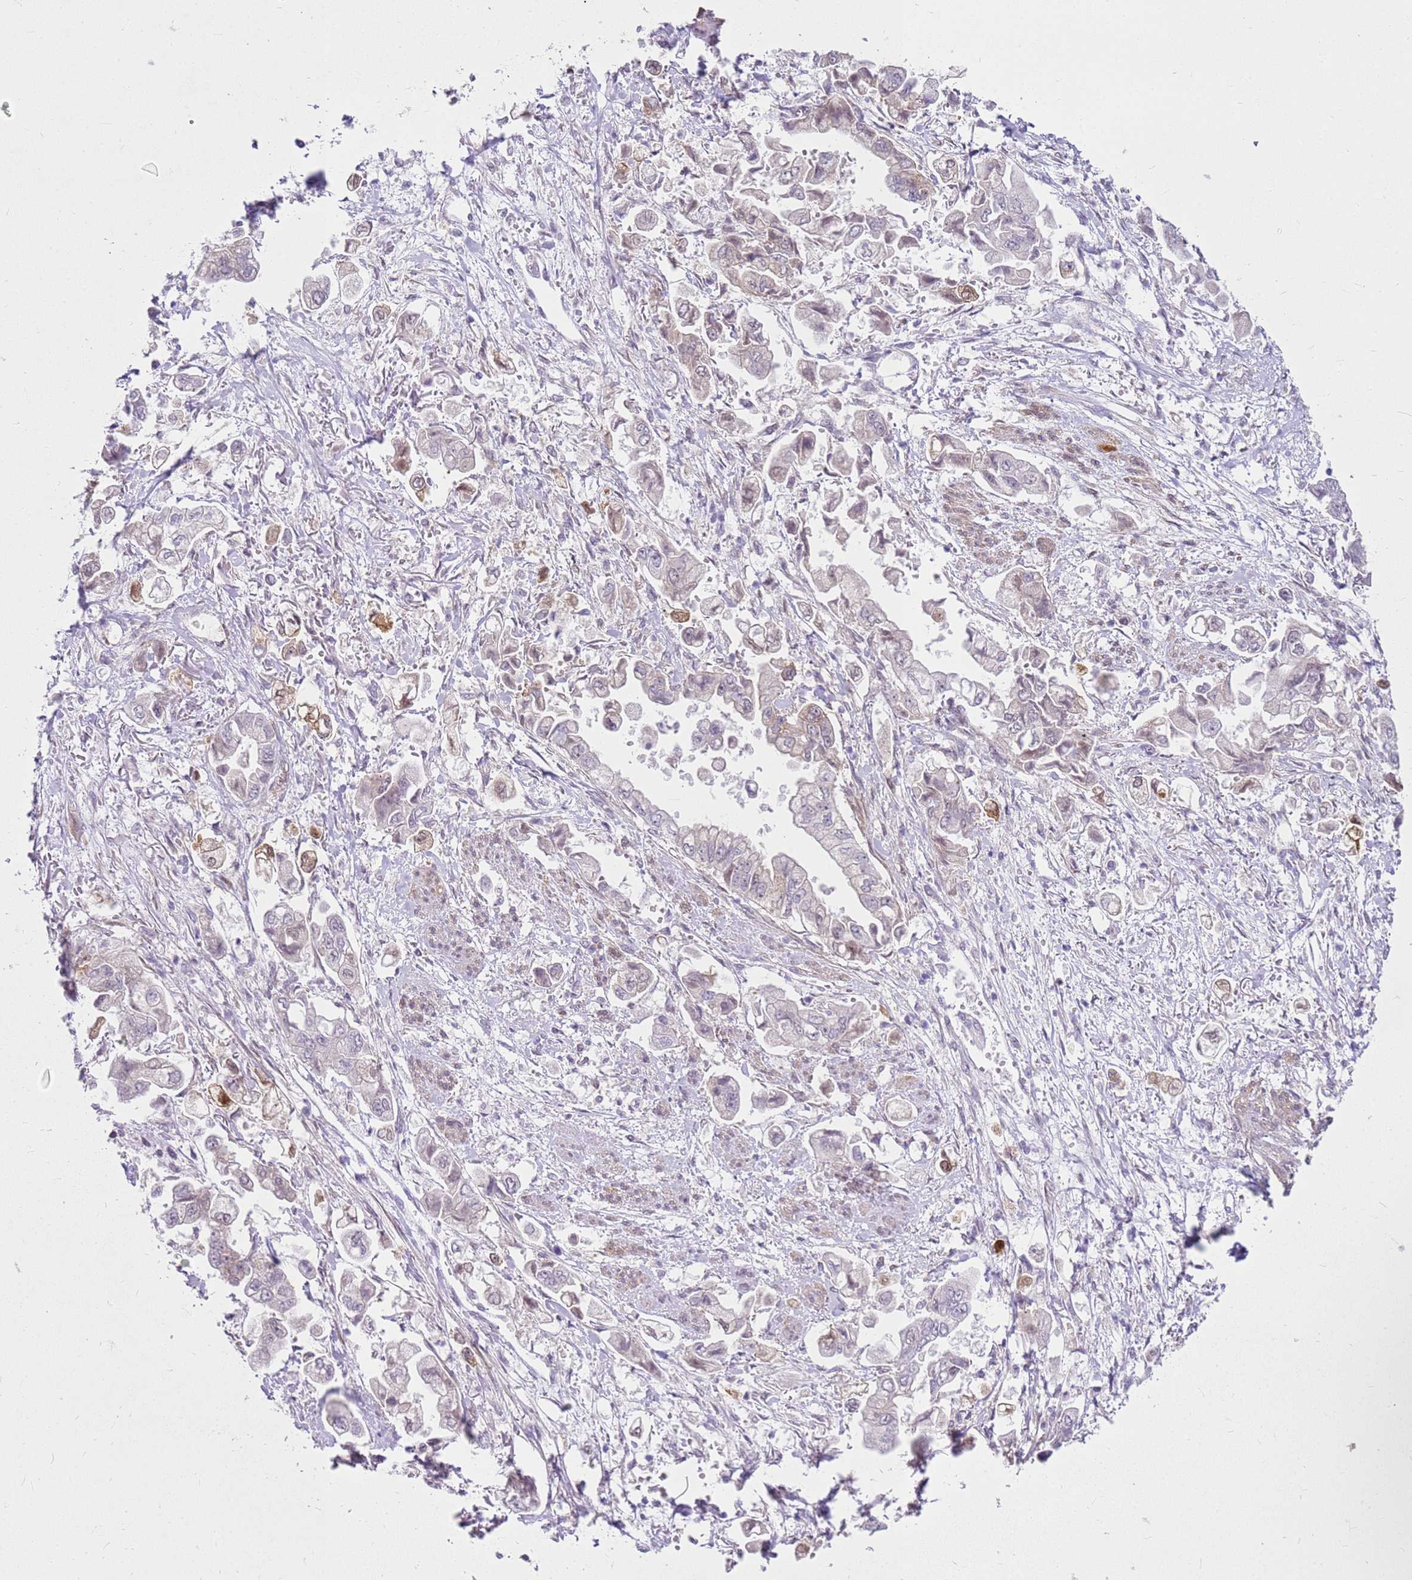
{"staining": {"intensity": "weak", "quantity": "<25%", "location": "cytoplasmic/membranous"}, "tissue": "stomach cancer", "cell_type": "Tumor cells", "image_type": "cancer", "snomed": [{"axis": "morphology", "description": "Adenocarcinoma, NOS"}, {"axis": "topography", "description": "Stomach"}], "caption": "This is an immunohistochemistry photomicrograph of stomach cancer. There is no expression in tumor cells.", "gene": "HSPB1", "patient": {"sex": "male", "age": 62}}